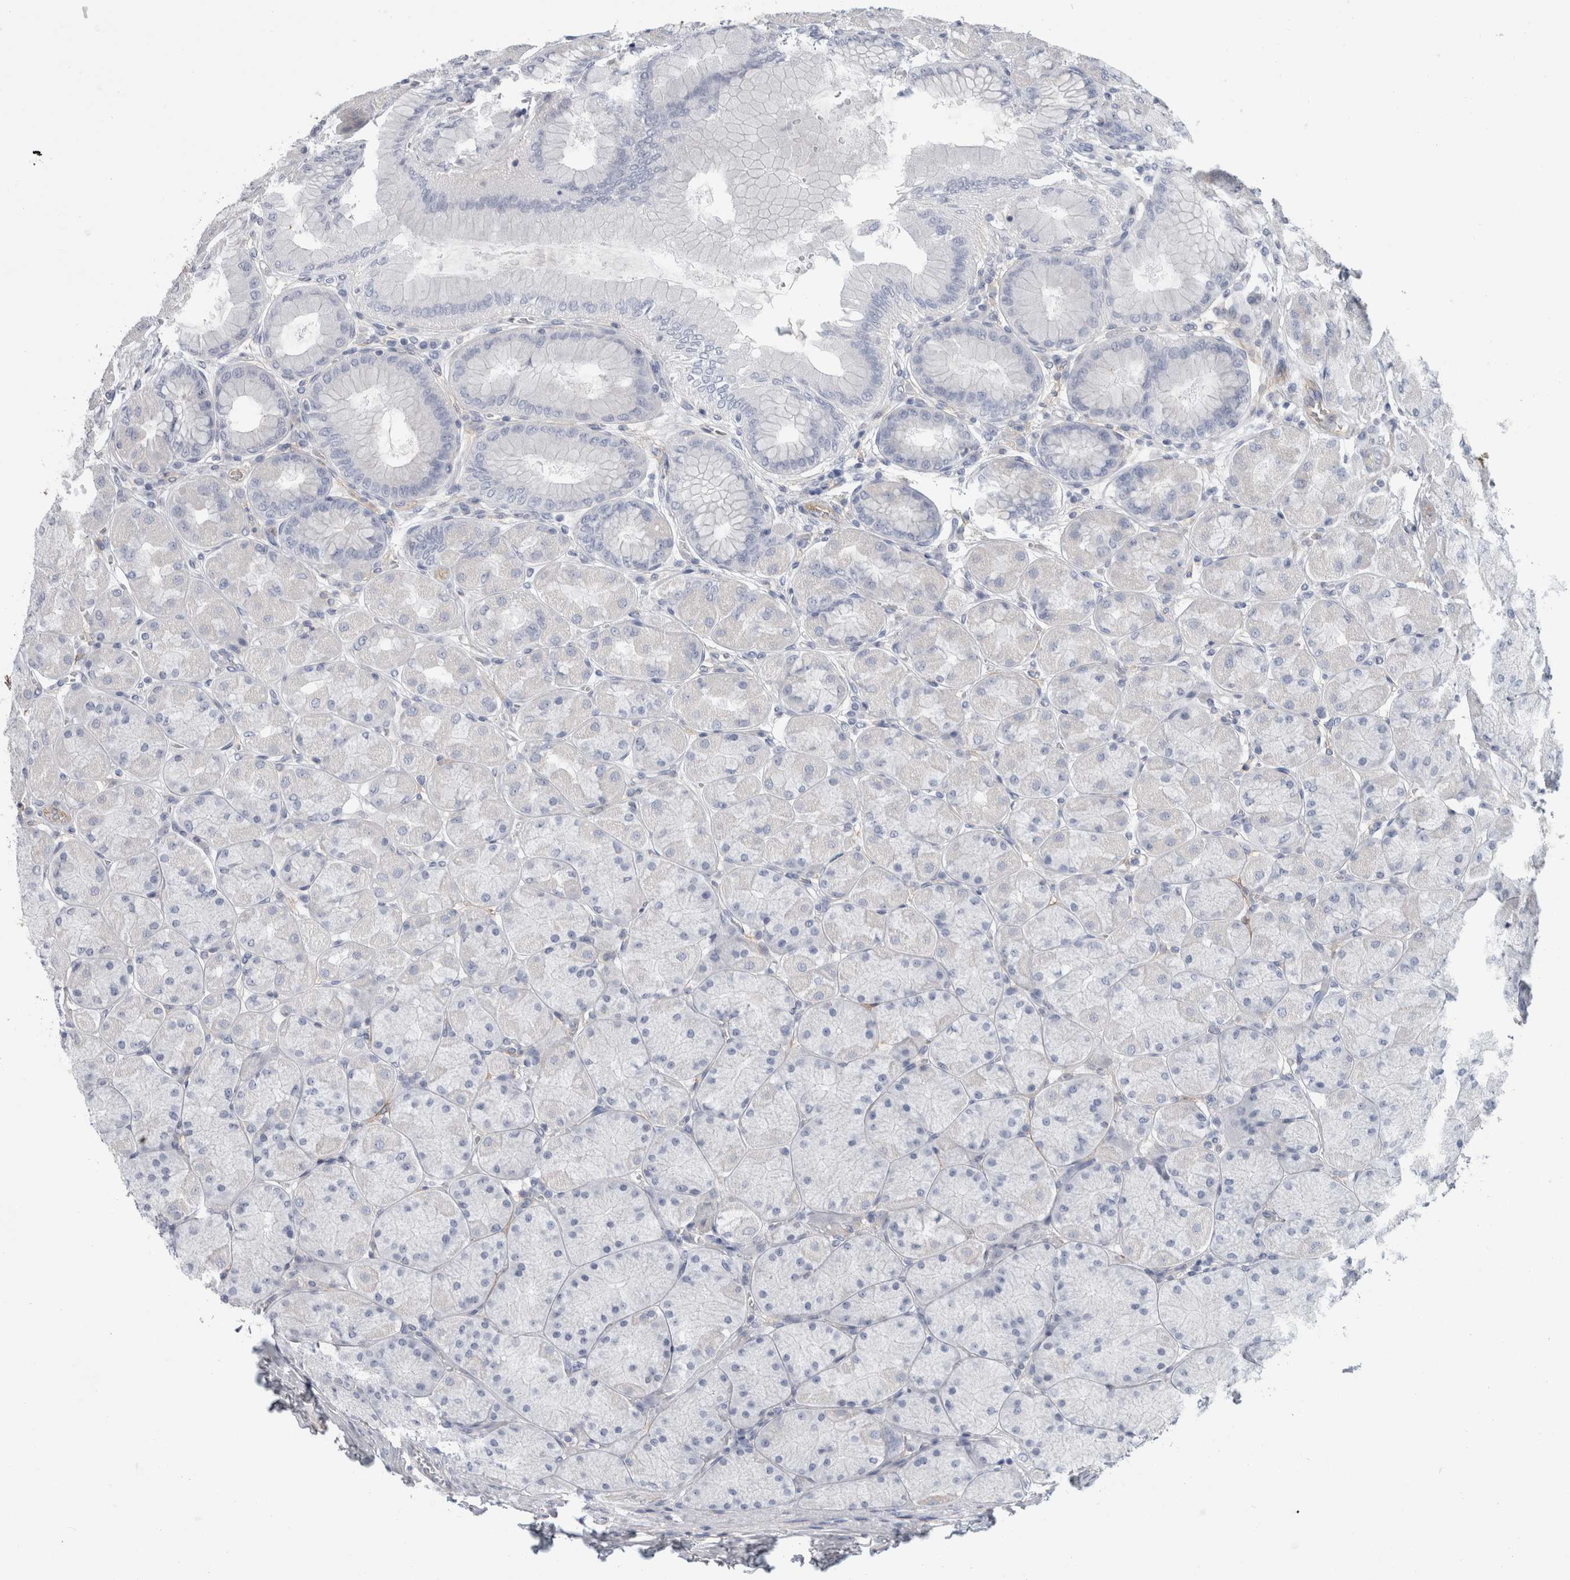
{"staining": {"intensity": "negative", "quantity": "none", "location": "none"}, "tissue": "stomach", "cell_type": "Glandular cells", "image_type": "normal", "snomed": [{"axis": "morphology", "description": "Normal tissue, NOS"}, {"axis": "topography", "description": "Stomach, upper"}], "caption": "DAB immunohistochemical staining of unremarkable human stomach exhibits no significant staining in glandular cells. (DAB (3,3'-diaminobenzidine) immunohistochemistry with hematoxylin counter stain).", "gene": "CD55", "patient": {"sex": "female", "age": 56}}